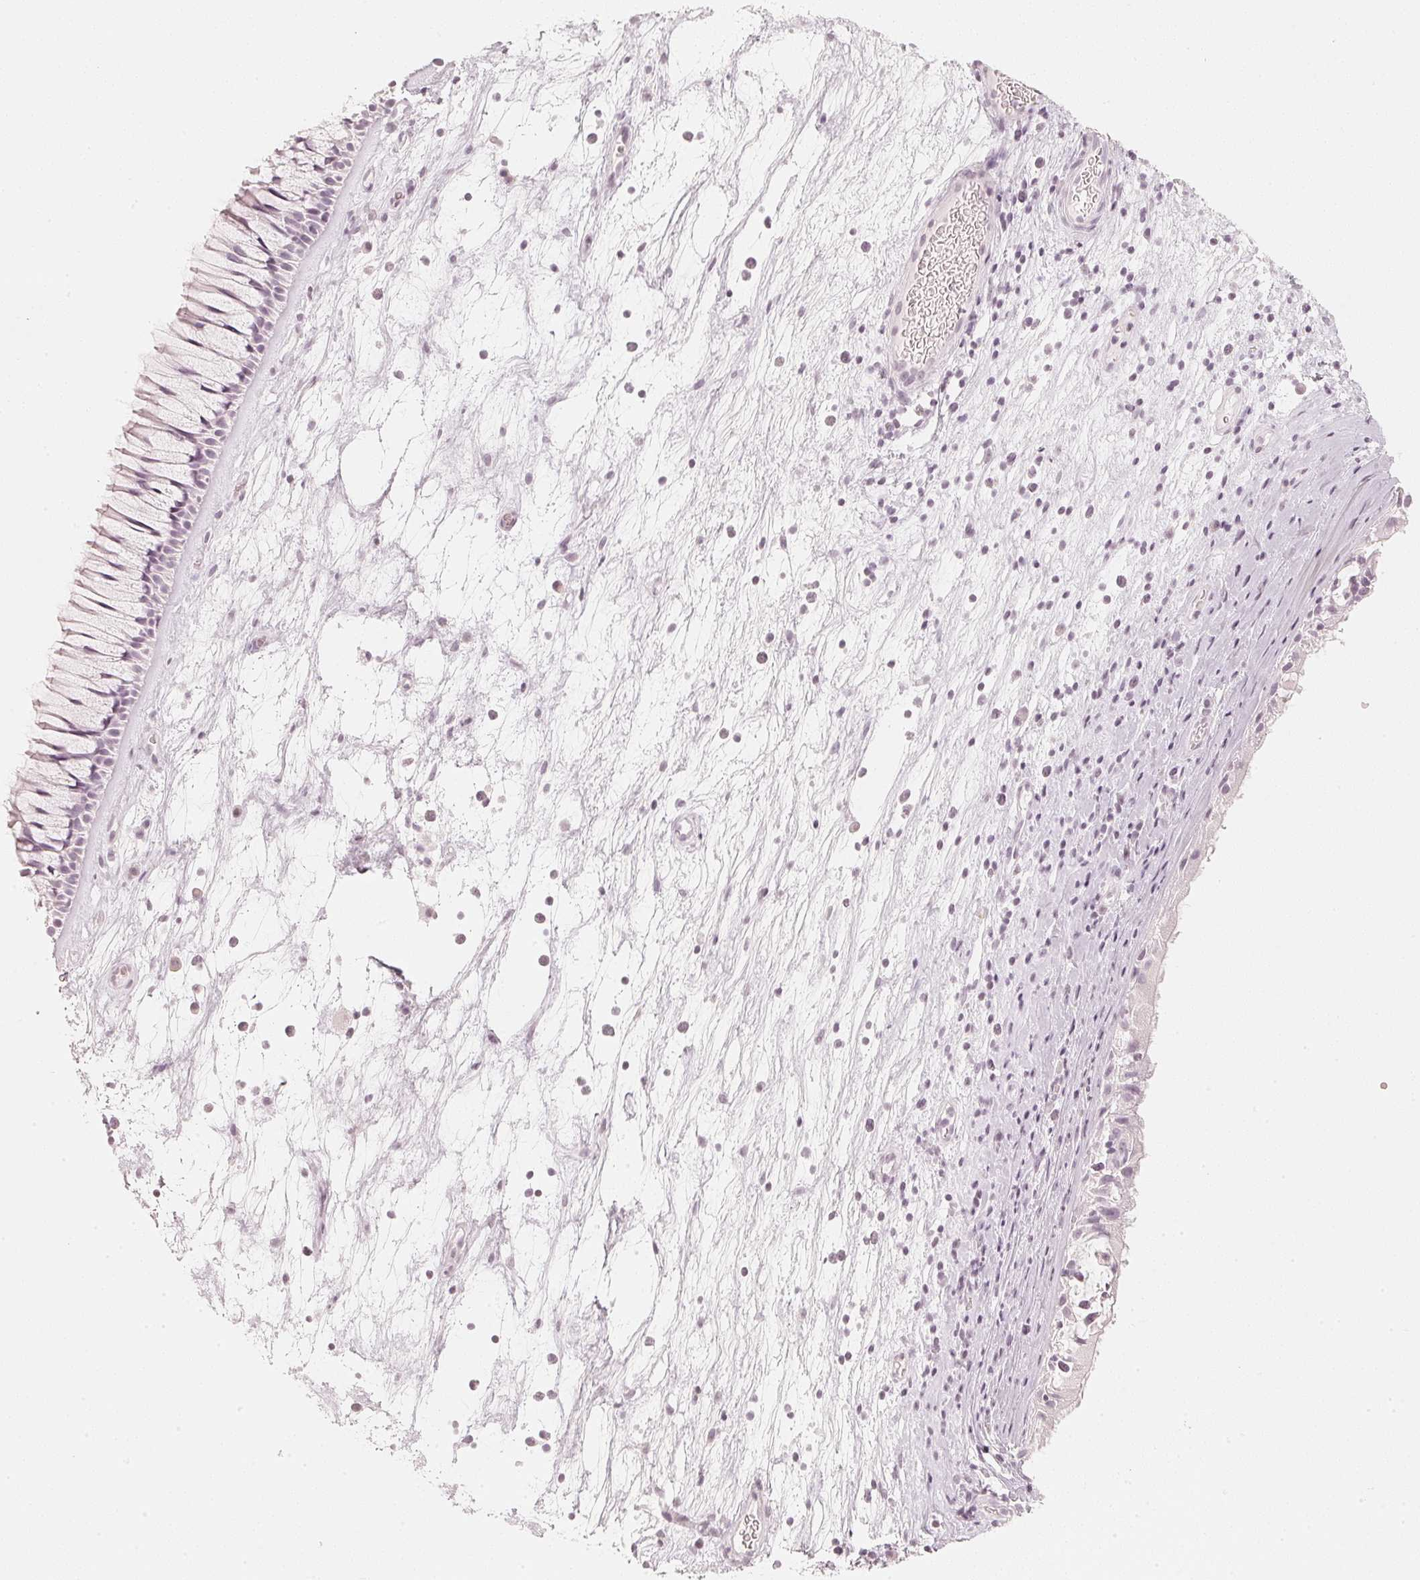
{"staining": {"intensity": "negative", "quantity": "none", "location": "none"}, "tissue": "nasopharynx", "cell_type": "Respiratory epithelial cells", "image_type": "normal", "snomed": [{"axis": "morphology", "description": "Normal tissue, NOS"}, {"axis": "topography", "description": "Nasopharynx"}], "caption": "DAB (3,3'-diaminobenzidine) immunohistochemical staining of unremarkable nasopharynx shows no significant expression in respiratory epithelial cells.", "gene": "SLC22A8", "patient": {"sex": "male", "age": 74}}